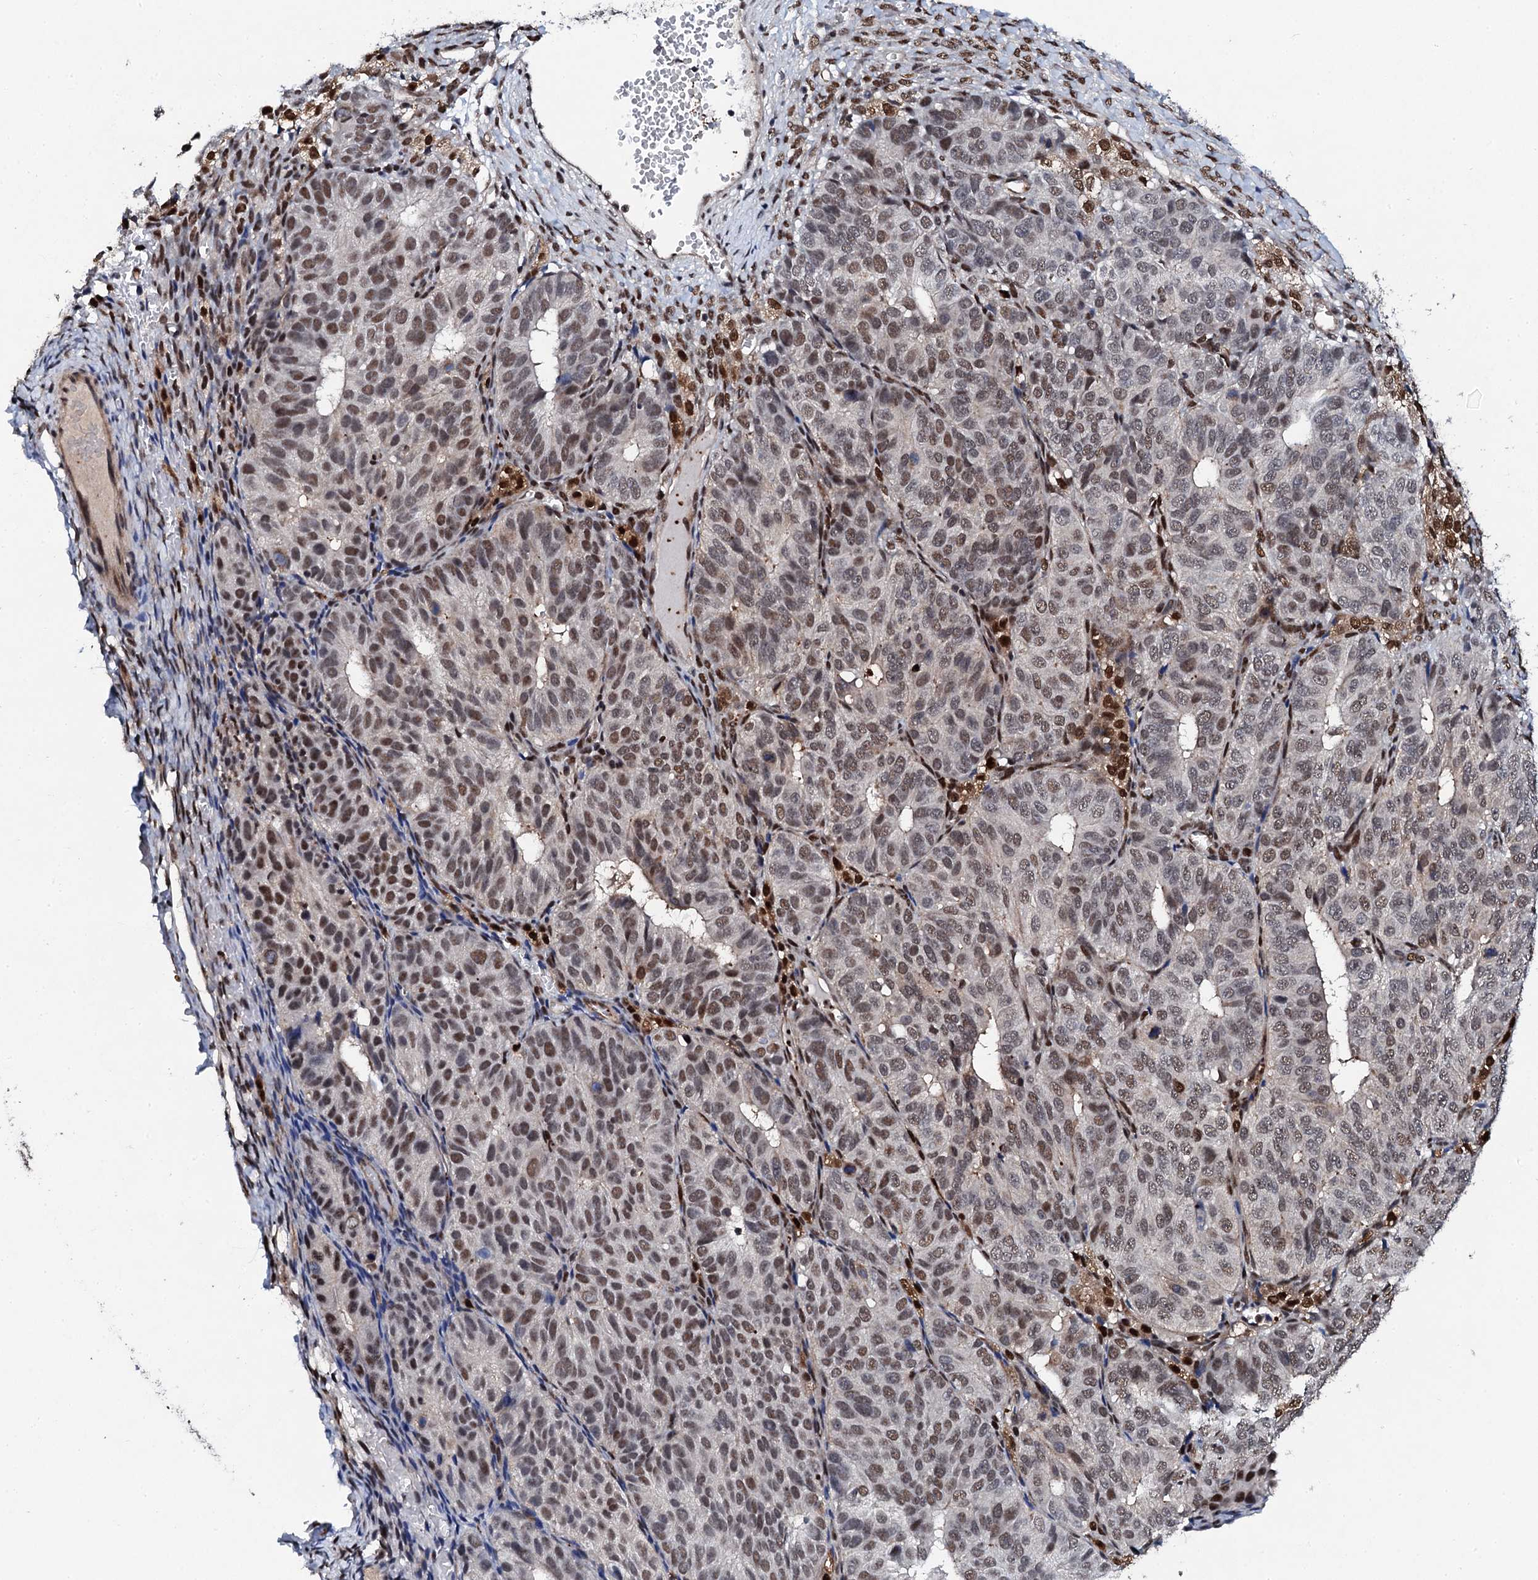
{"staining": {"intensity": "moderate", "quantity": ">75%", "location": "nuclear"}, "tissue": "ovarian cancer", "cell_type": "Tumor cells", "image_type": "cancer", "snomed": [{"axis": "morphology", "description": "Carcinoma, endometroid"}, {"axis": "topography", "description": "Ovary"}], "caption": "Human endometroid carcinoma (ovarian) stained with a protein marker exhibits moderate staining in tumor cells.", "gene": "CSTF3", "patient": {"sex": "female", "age": 51}}